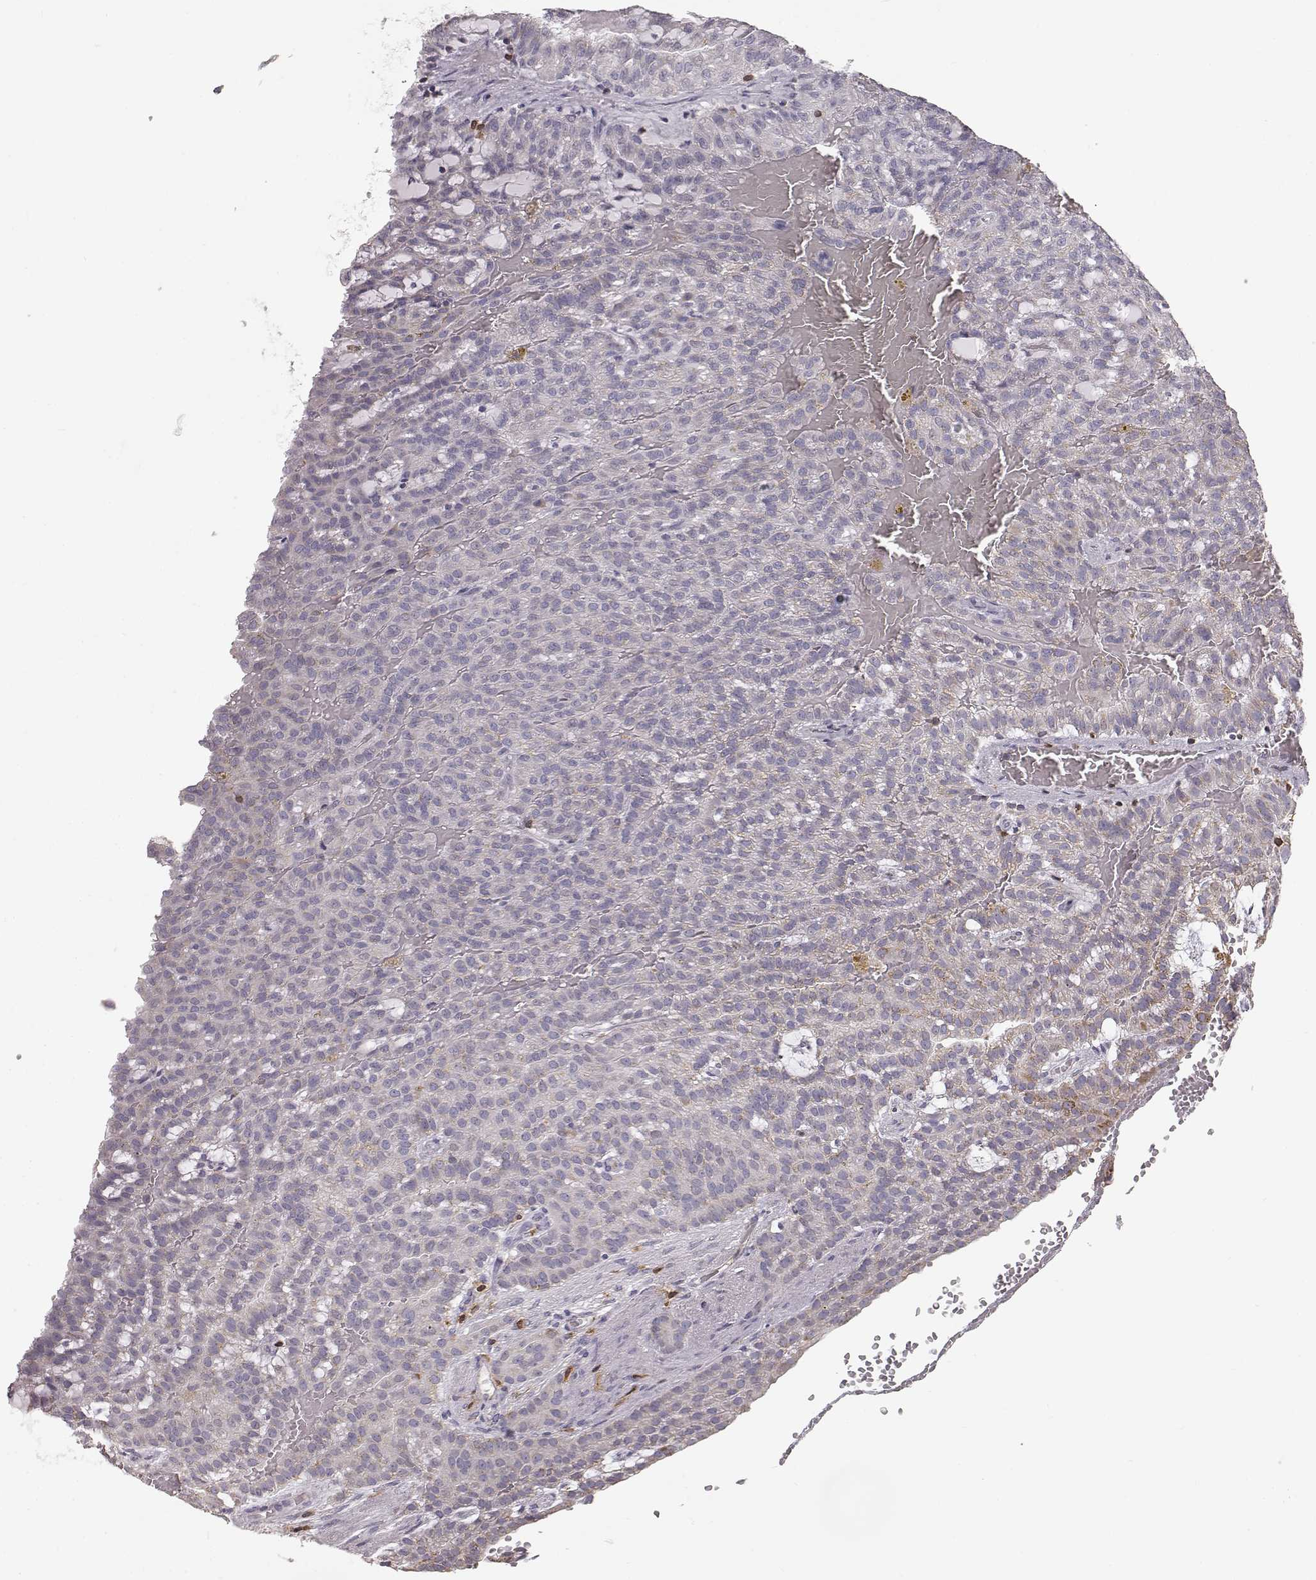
{"staining": {"intensity": "negative", "quantity": "none", "location": "none"}, "tissue": "renal cancer", "cell_type": "Tumor cells", "image_type": "cancer", "snomed": [{"axis": "morphology", "description": "Adenocarcinoma, NOS"}, {"axis": "topography", "description": "Kidney"}], "caption": "IHC micrograph of neoplastic tissue: adenocarcinoma (renal) stained with DAB demonstrates no significant protein positivity in tumor cells.", "gene": "GRAP2", "patient": {"sex": "male", "age": 63}}